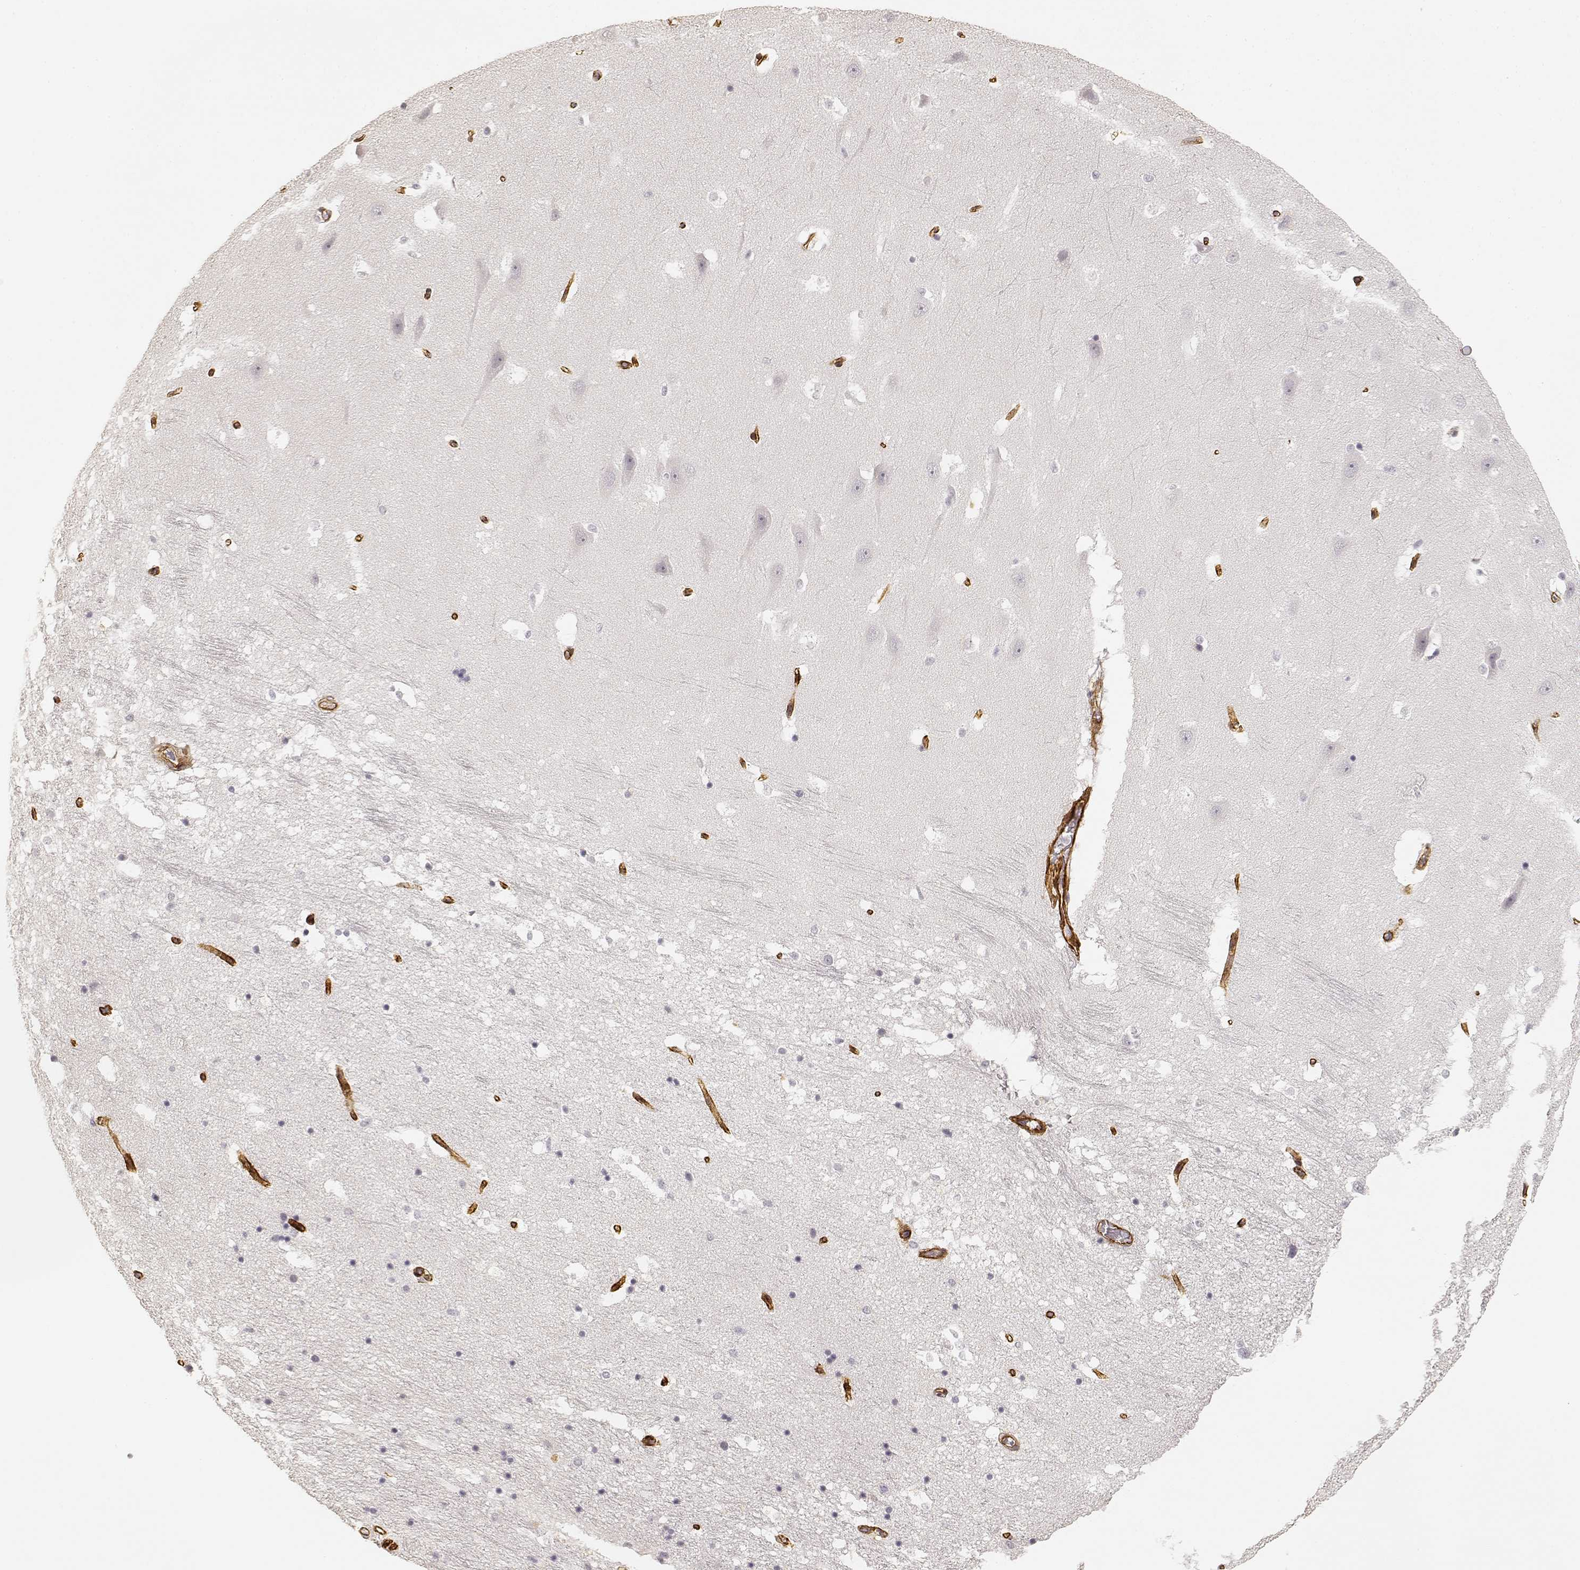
{"staining": {"intensity": "negative", "quantity": "none", "location": "none"}, "tissue": "hippocampus", "cell_type": "Glial cells", "image_type": "normal", "snomed": [{"axis": "morphology", "description": "Normal tissue, NOS"}, {"axis": "topography", "description": "Hippocampus"}], "caption": "Immunohistochemistry histopathology image of normal hippocampus: human hippocampus stained with DAB (3,3'-diaminobenzidine) demonstrates no significant protein staining in glial cells.", "gene": "LAMA4", "patient": {"sex": "male", "age": 44}}